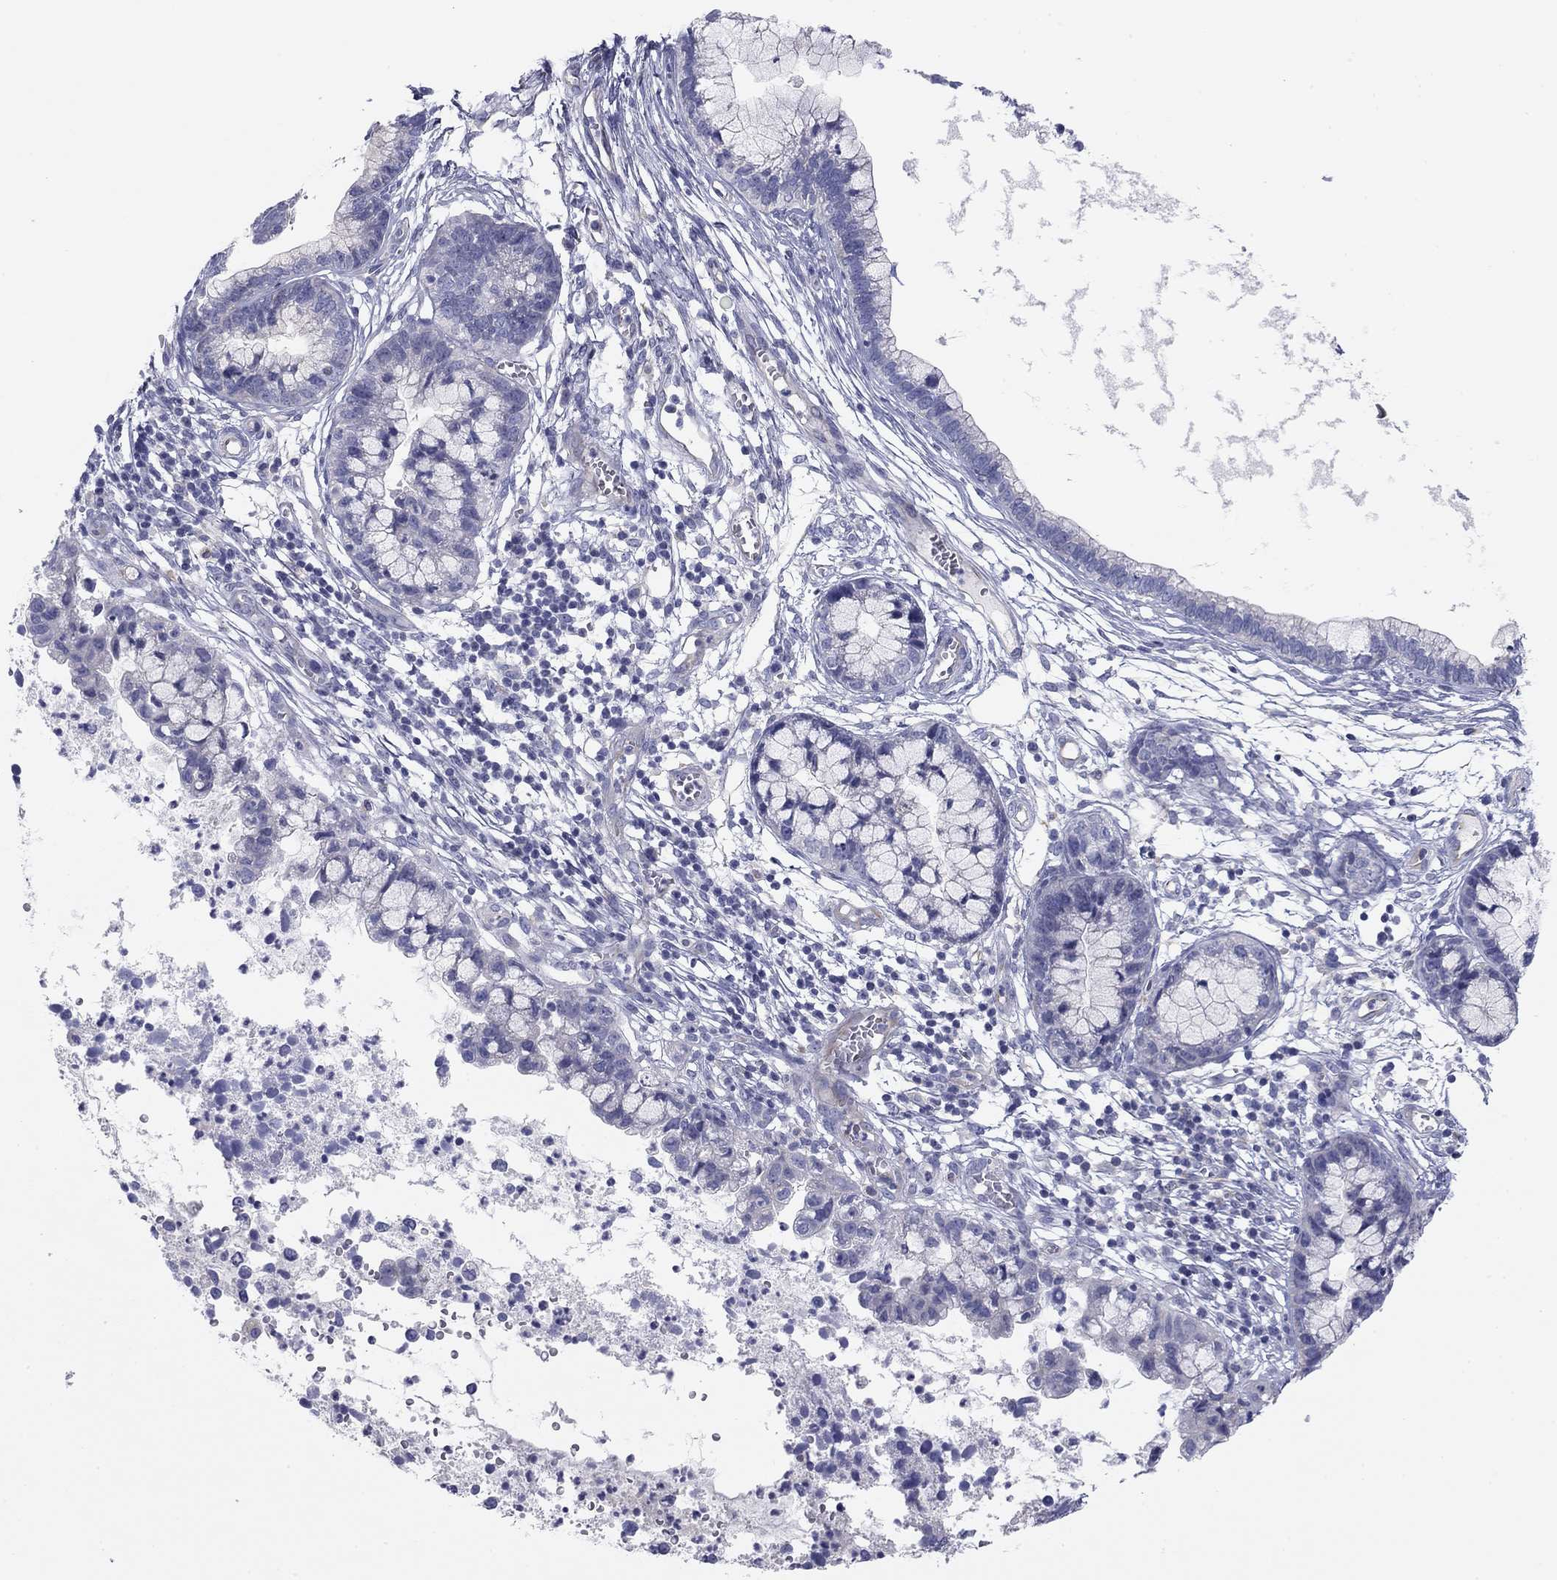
{"staining": {"intensity": "negative", "quantity": "none", "location": "none"}, "tissue": "cervical cancer", "cell_type": "Tumor cells", "image_type": "cancer", "snomed": [{"axis": "morphology", "description": "Adenocarcinoma, NOS"}, {"axis": "topography", "description": "Cervix"}], "caption": "Tumor cells are negative for protein expression in human adenocarcinoma (cervical).", "gene": "SEPTIN3", "patient": {"sex": "female", "age": 44}}